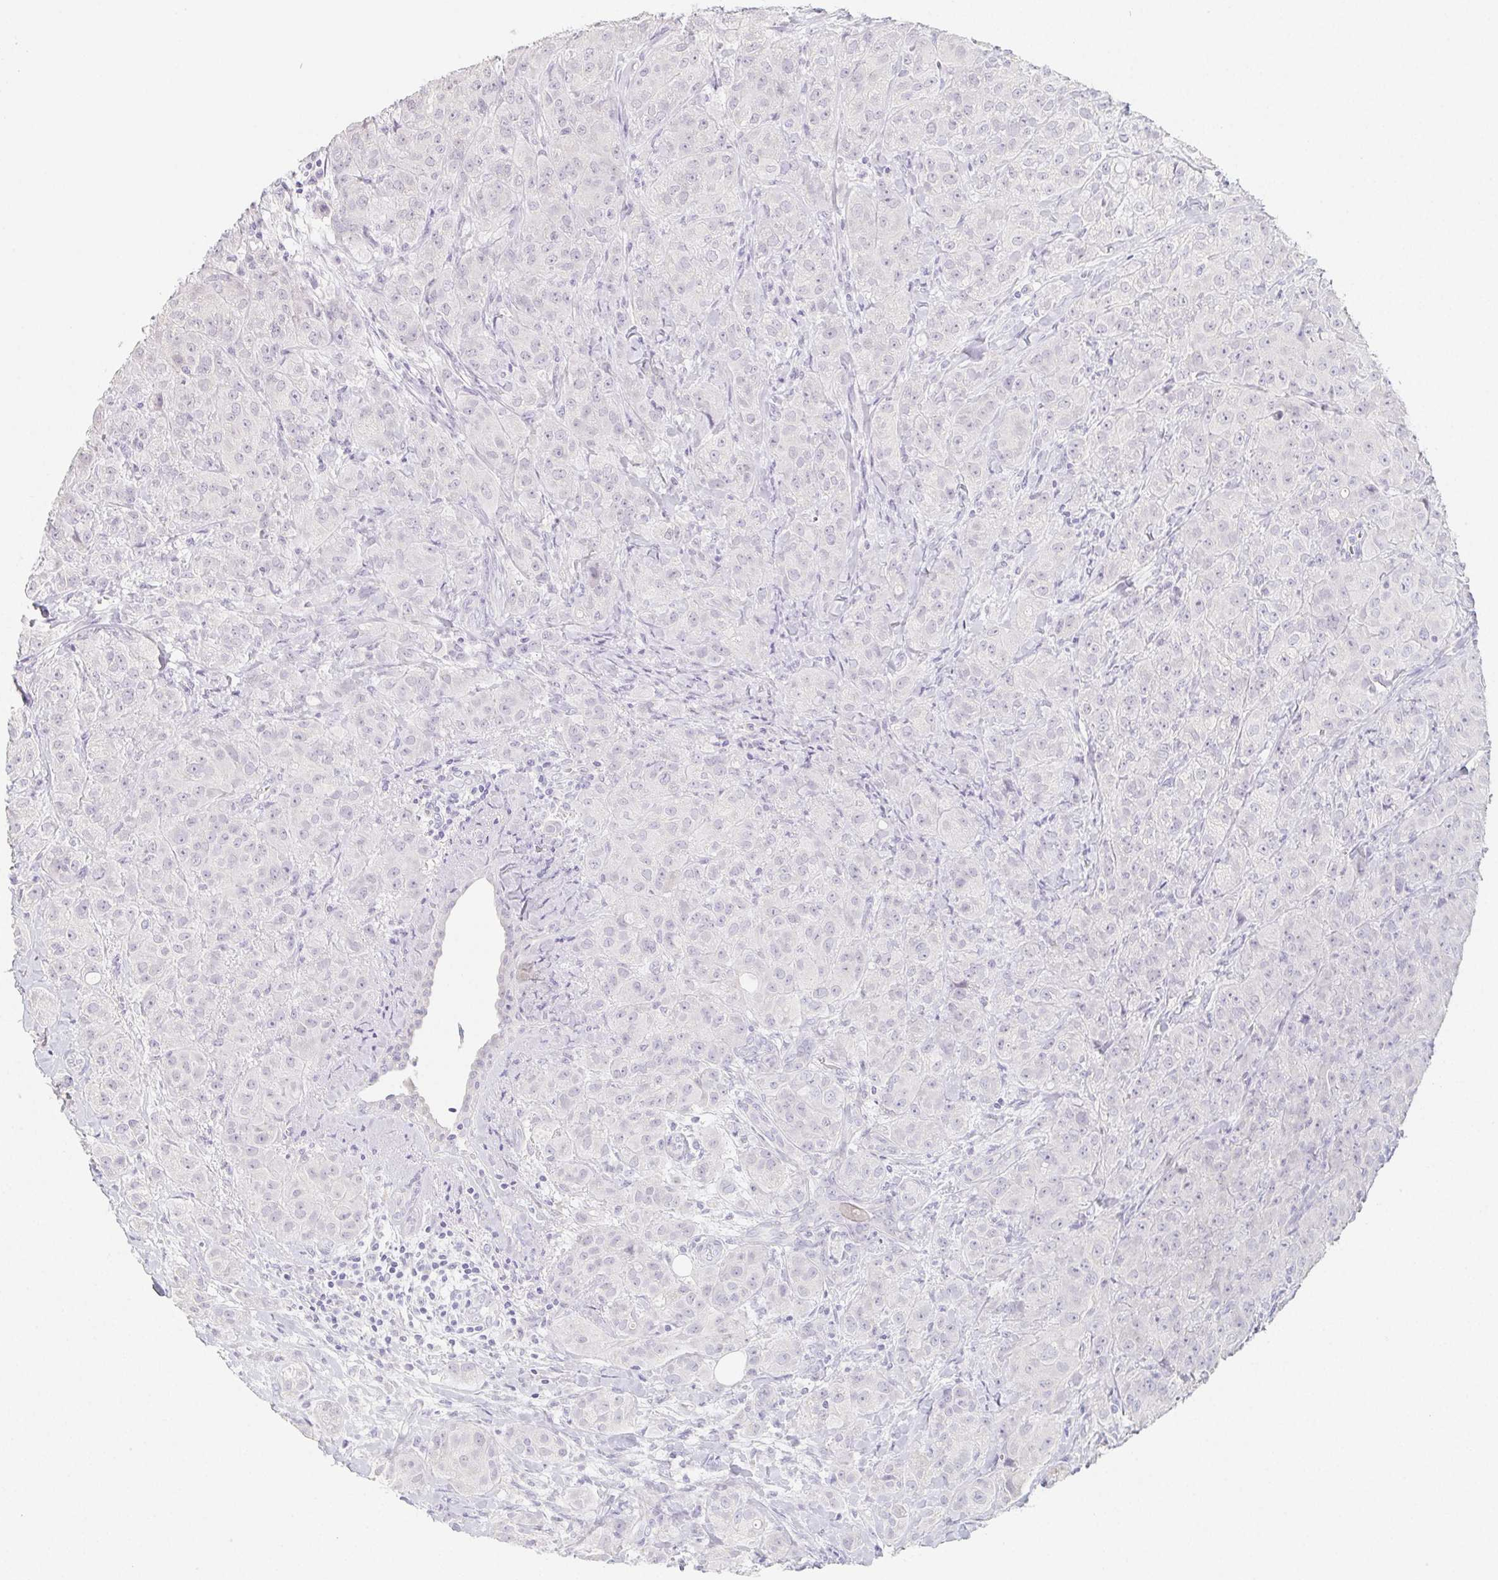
{"staining": {"intensity": "negative", "quantity": "none", "location": "none"}, "tissue": "breast cancer", "cell_type": "Tumor cells", "image_type": "cancer", "snomed": [{"axis": "morphology", "description": "Normal tissue, NOS"}, {"axis": "morphology", "description": "Duct carcinoma"}, {"axis": "topography", "description": "Breast"}], "caption": "Immunohistochemistry (IHC) image of human breast cancer (infiltrating ductal carcinoma) stained for a protein (brown), which demonstrates no positivity in tumor cells. Brightfield microscopy of IHC stained with DAB (3,3'-diaminobenzidine) (brown) and hematoxylin (blue), captured at high magnification.", "gene": "GLIPR1L1", "patient": {"sex": "female", "age": 43}}